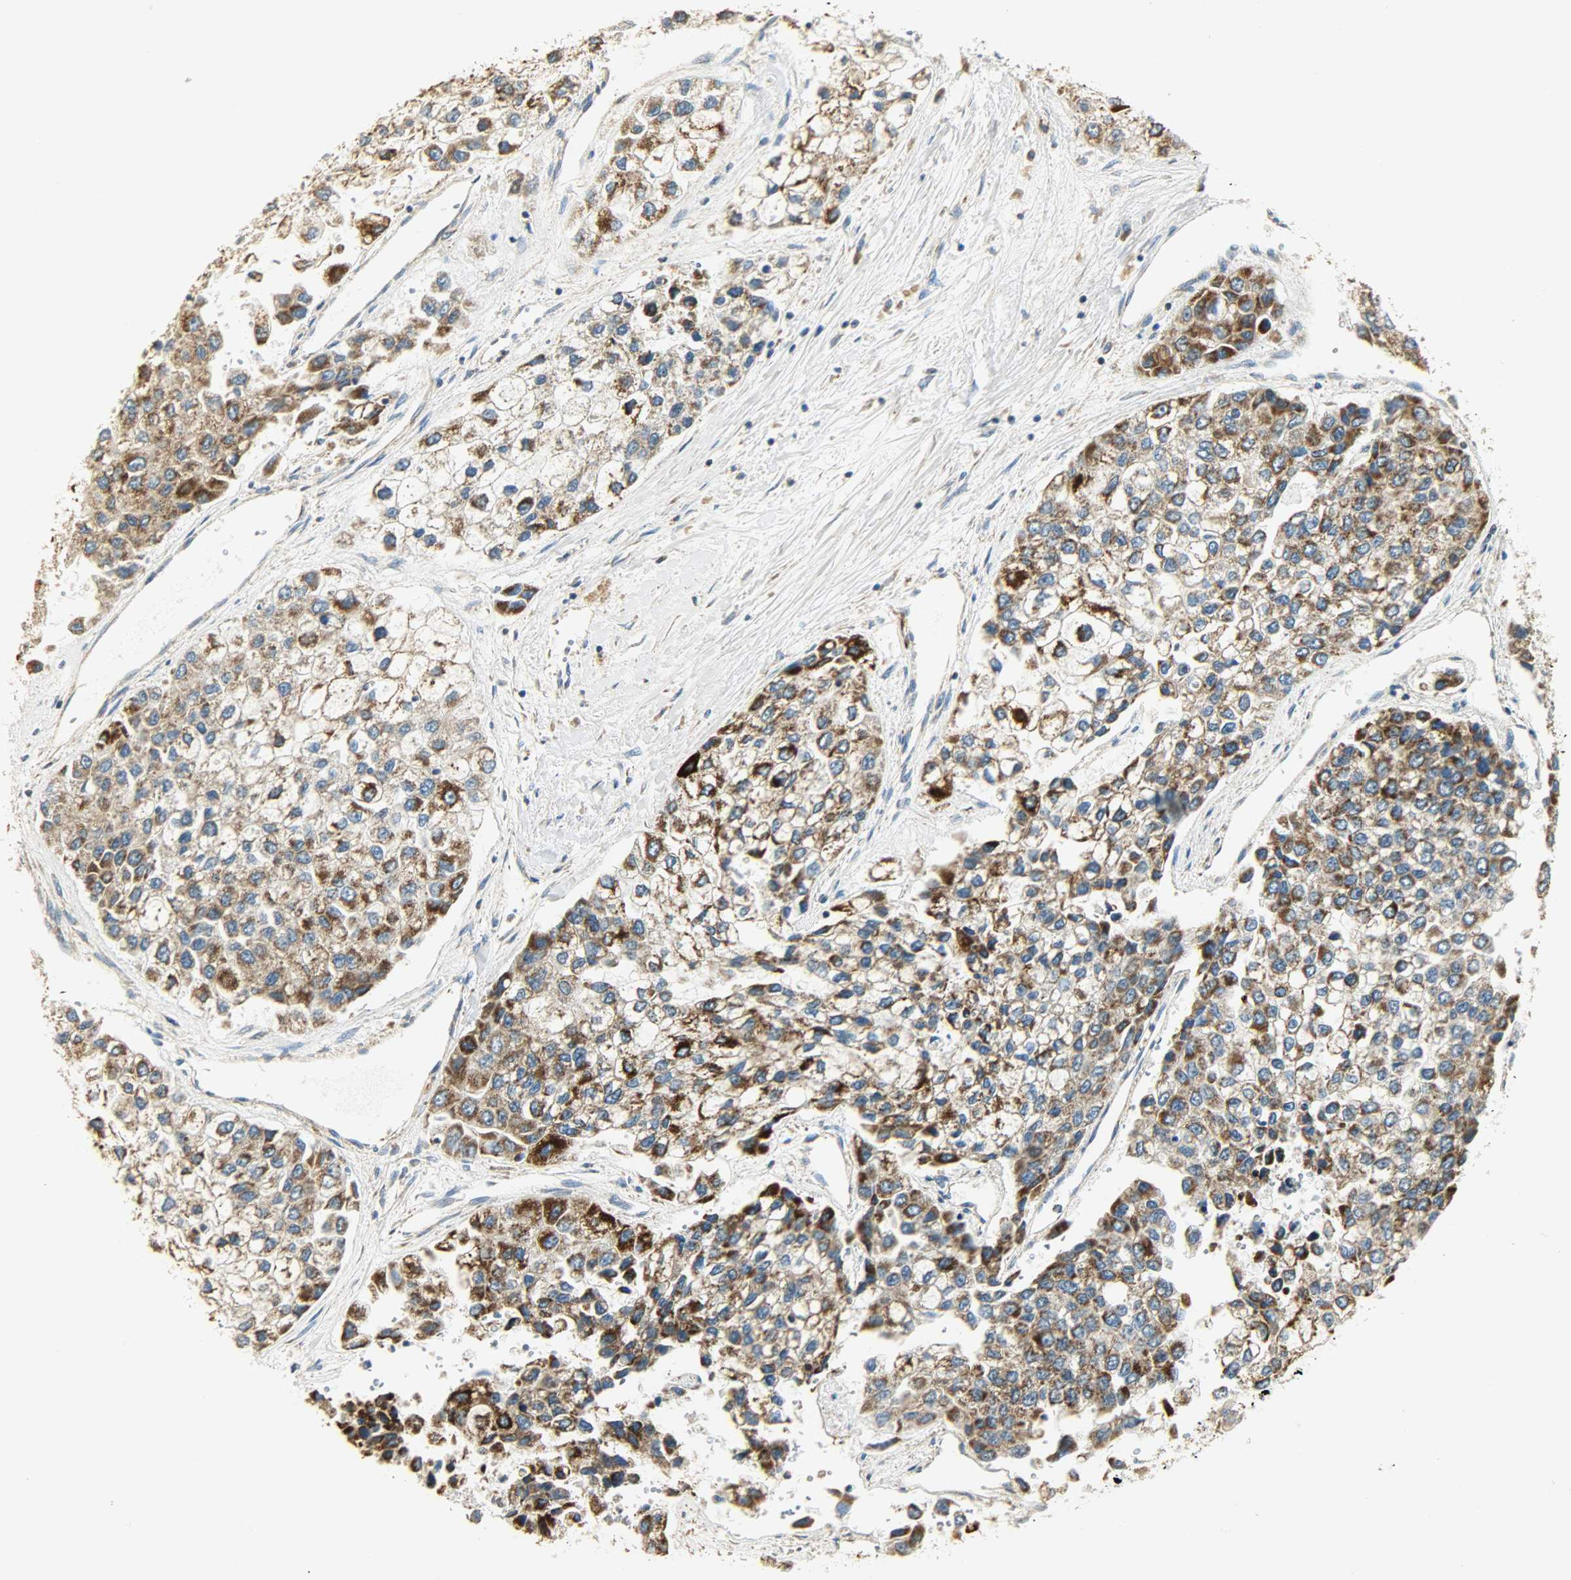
{"staining": {"intensity": "strong", "quantity": ">75%", "location": "cytoplasmic/membranous"}, "tissue": "liver cancer", "cell_type": "Tumor cells", "image_type": "cancer", "snomed": [{"axis": "morphology", "description": "Carcinoma, Hepatocellular, NOS"}, {"axis": "topography", "description": "Liver"}], "caption": "Immunohistochemistry (IHC) of human liver cancer (hepatocellular carcinoma) demonstrates high levels of strong cytoplasmic/membranous expression in about >75% of tumor cells.", "gene": "NNT", "patient": {"sex": "female", "age": 66}}